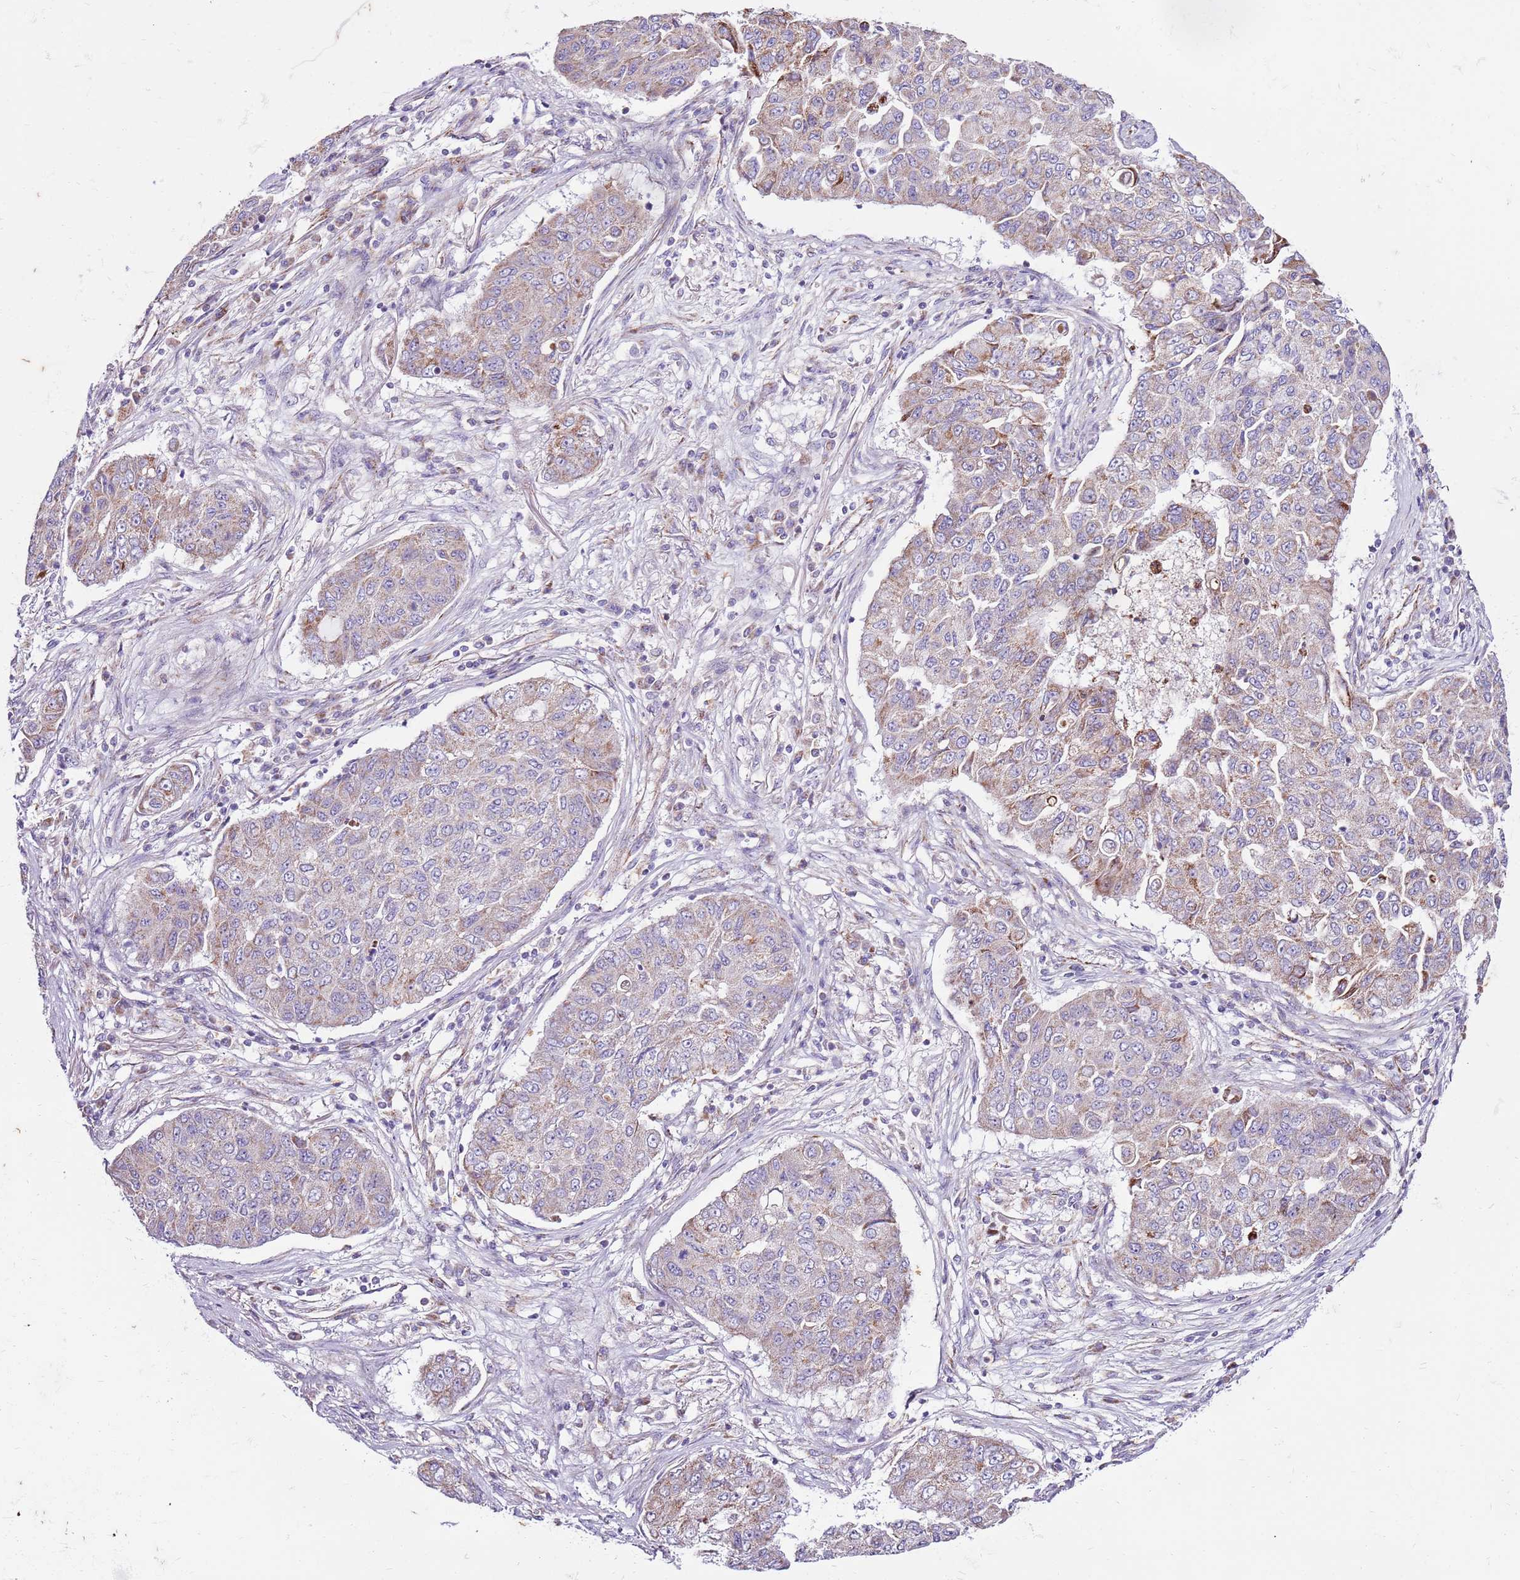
{"staining": {"intensity": "weak", "quantity": "<25%", "location": "cytoplasmic/membranous"}, "tissue": "lung cancer", "cell_type": "Tumor cells", "image_type": "cancer", "snomed": [{"axis": "morphology", "description": "Squamous cell carcinoma, NOS"}, {"axis": "topography", "description": "Lung"}], "caption": "This is a photomicrograph of IHC staining of lung squamous cell carcinoma, which shows no expression in tumor cells. (DAB immunohistochemistry (IHC), high magnification).", "gene": "HECTD4", "patient": {"sex": "male", "age": 74}}